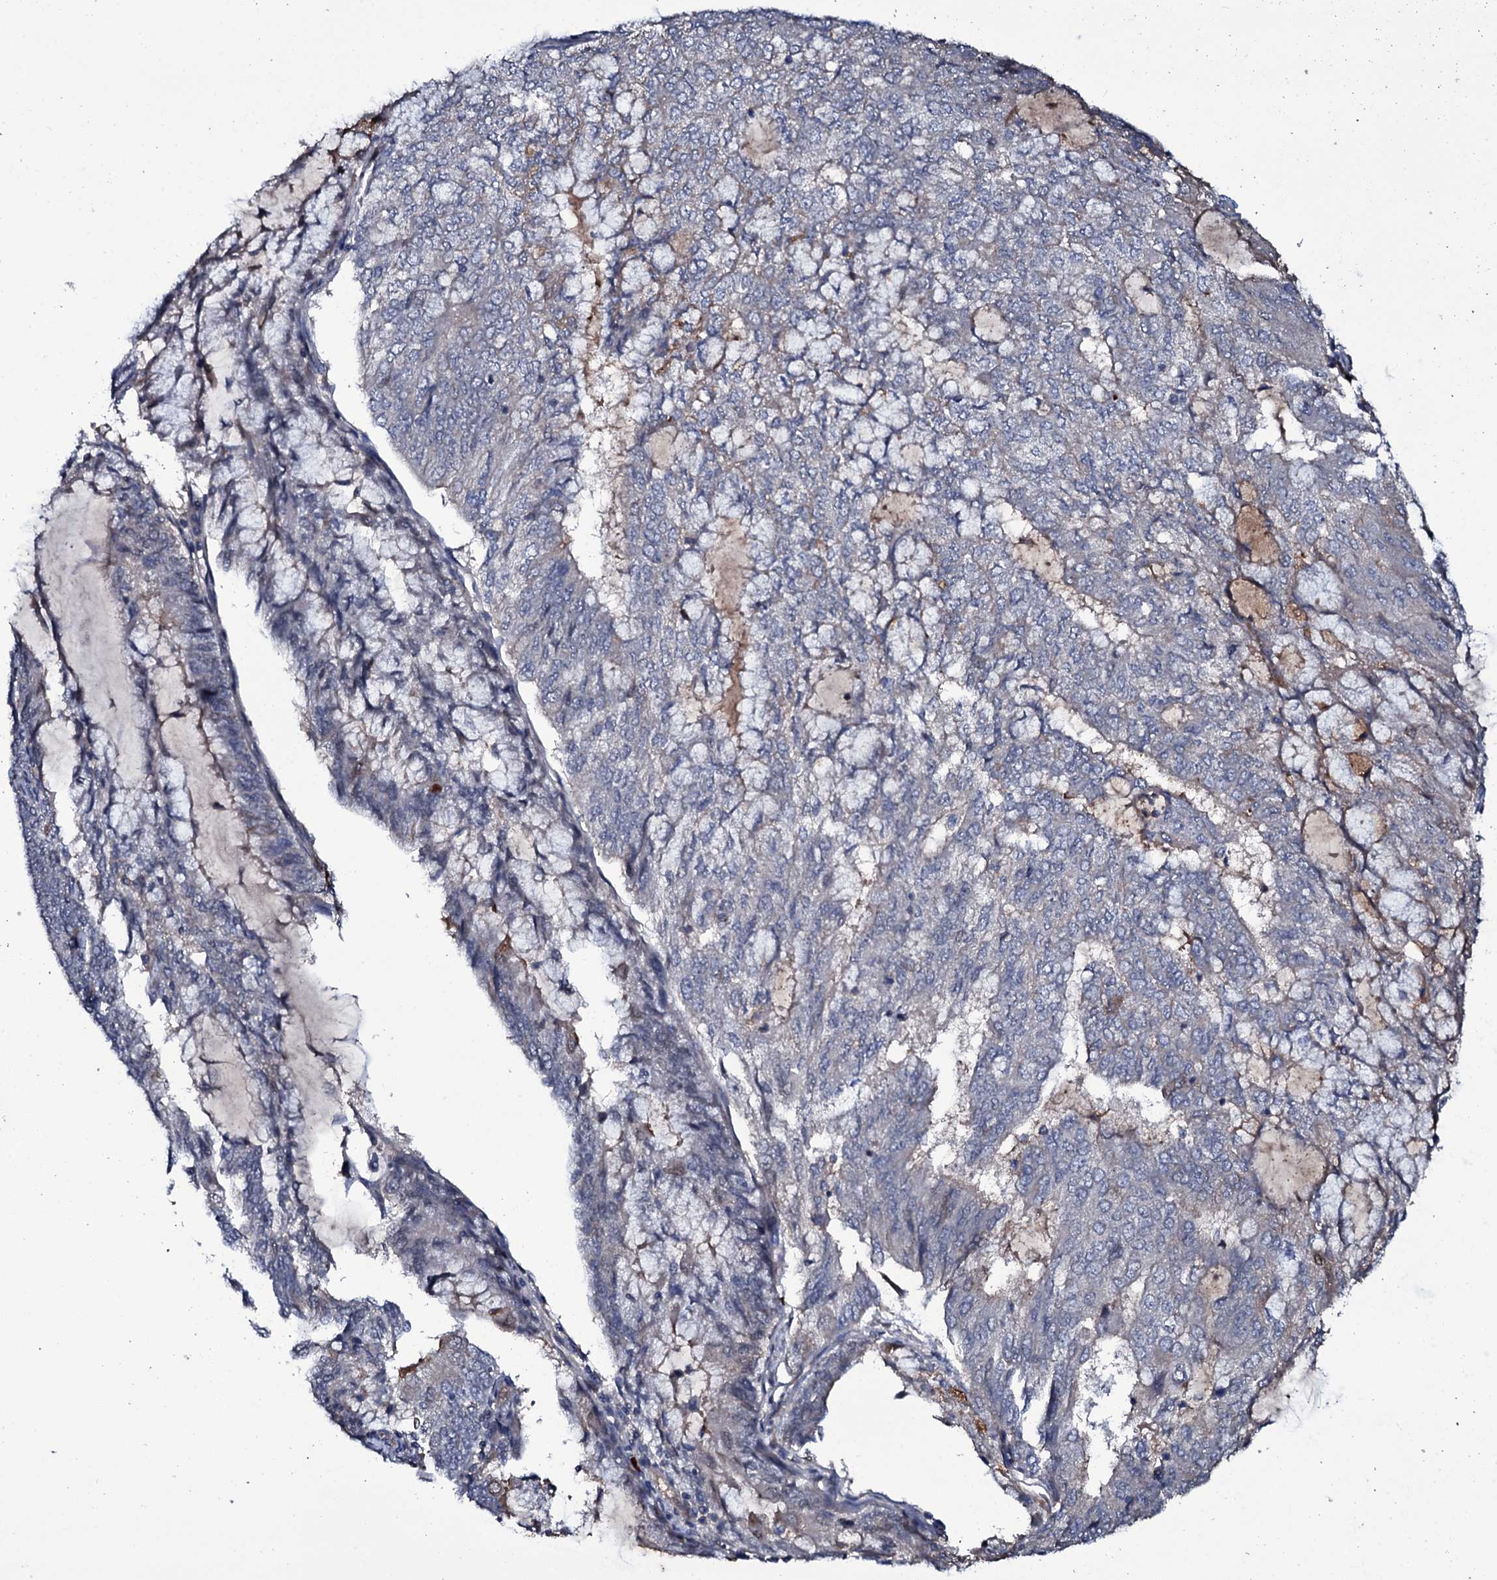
{"staining": {"intensity": "weak", "quantity": "<25%", "location": "nuclear"}, "tissue": "endometrial cancer", "cell_type": "Tumor cells", "image_type": "cancer", "snomed": [{"axis": "morphology", "description": "Adenocarcinoma, NOS"}, {"axis": "topography", "description": "Endometrium"}], "caption": "Photomicrograph shows no protein expression in tumor cells of endometrial cancer (adenocarcinoma) tissue. (Brightfield microscopy of DAB (3,3'-diaminobenzidine) immunohistochemistry at high magnification).", "gene": "LYG2", "patient": {"sex": "female", "age": 81}}